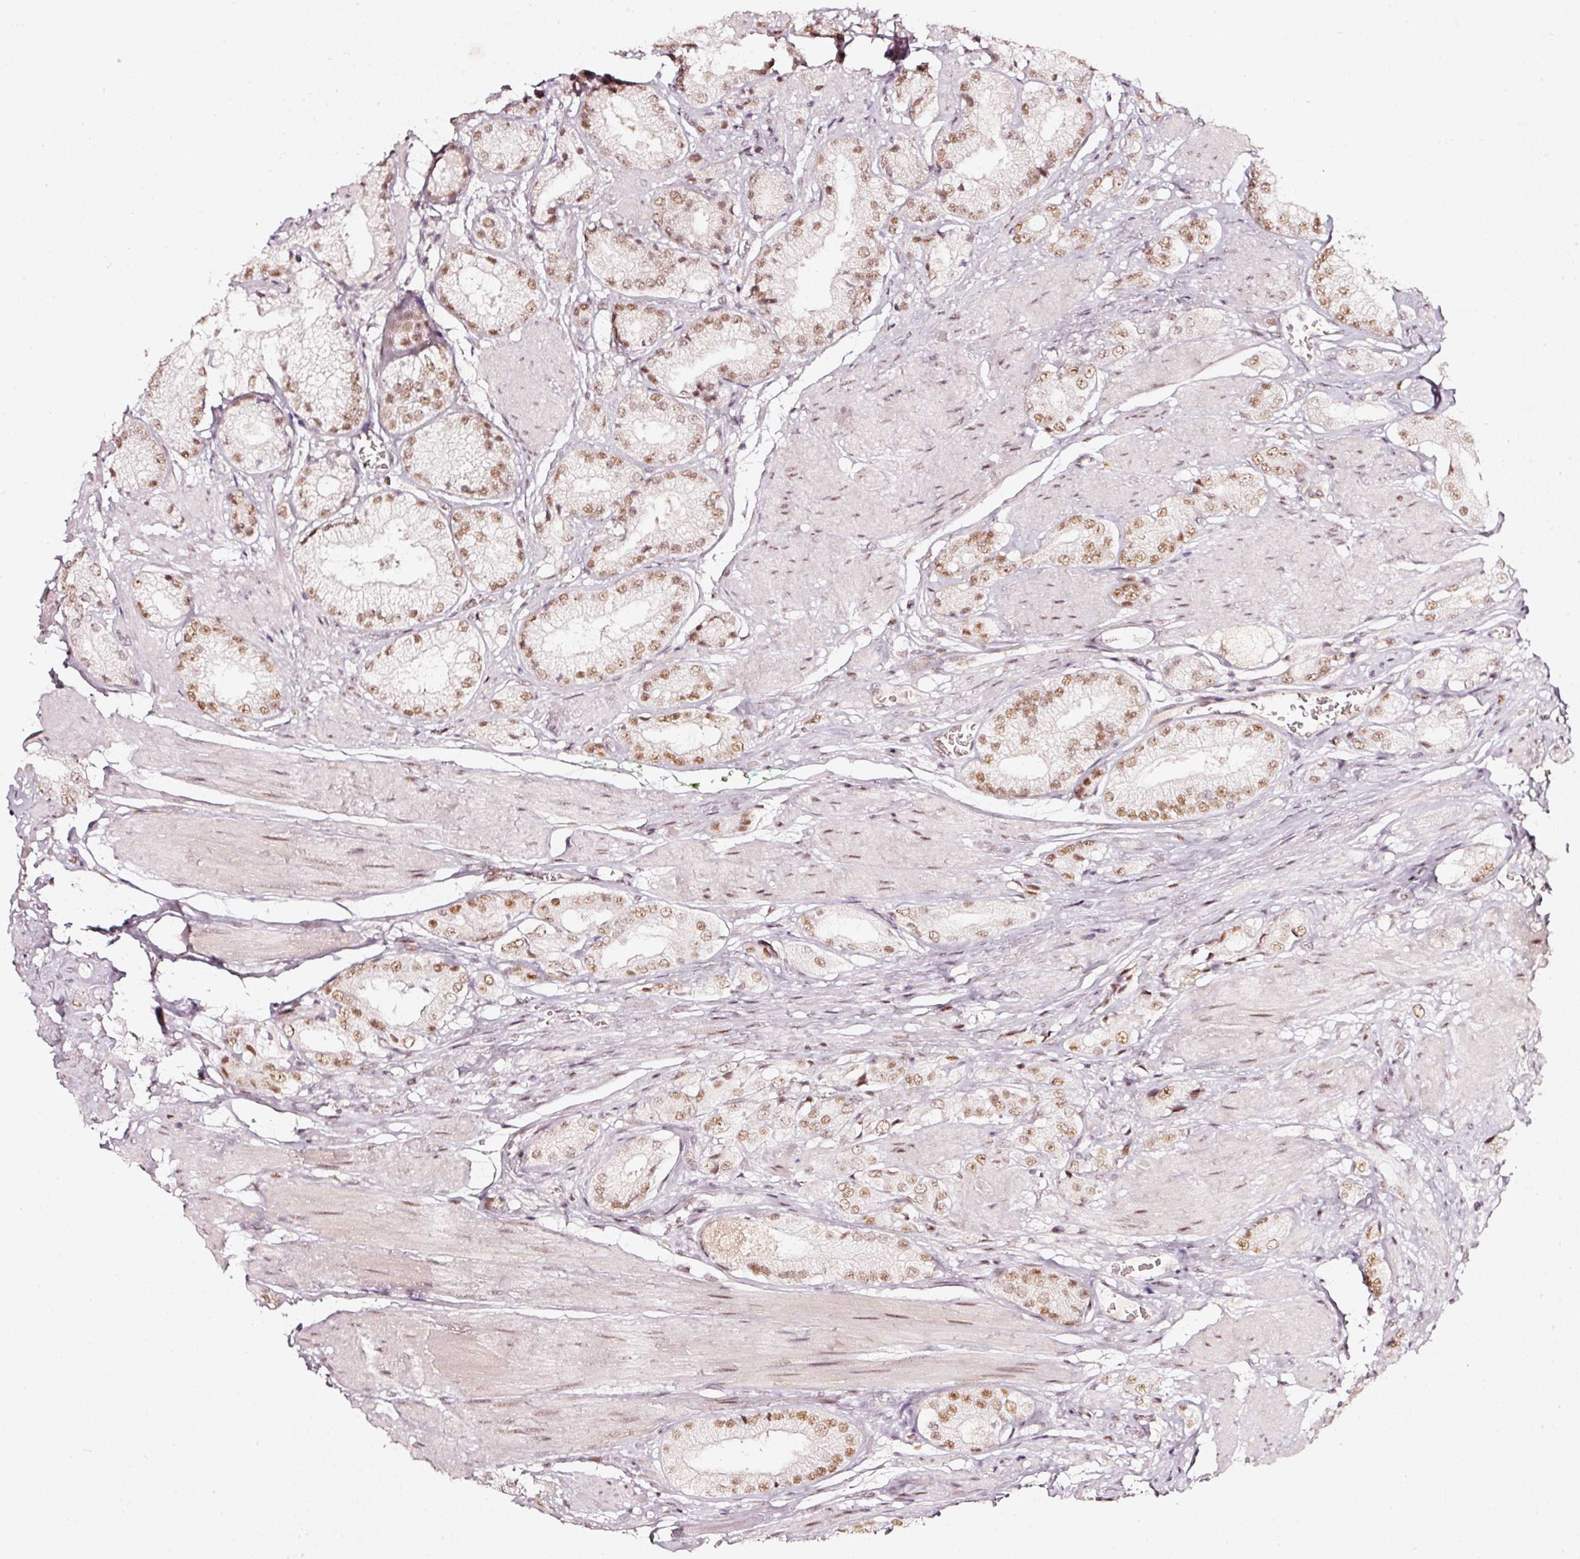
{"staining": {"intensity": "moderate", "quantity": "<25%", "location": "nuclear"}, "tissue": "prostate cancer", "cell_type": "Tumor cells", "image_type": "cancer", "snomed": [{"axis": "morphology", "description": "Adenocarcinoma, High grade"}, {"axis": "topography", "description": "Prostate and seminal vesicle, NOS"}], "caption": "IHC of adenocarcinoma (high-grade) (prostate) exhibits low levels of moderate nuclear staining in about <25% of tumor cells.", "gene": "PPP1R10", "patient": {"sex": "male", "age": 64}}